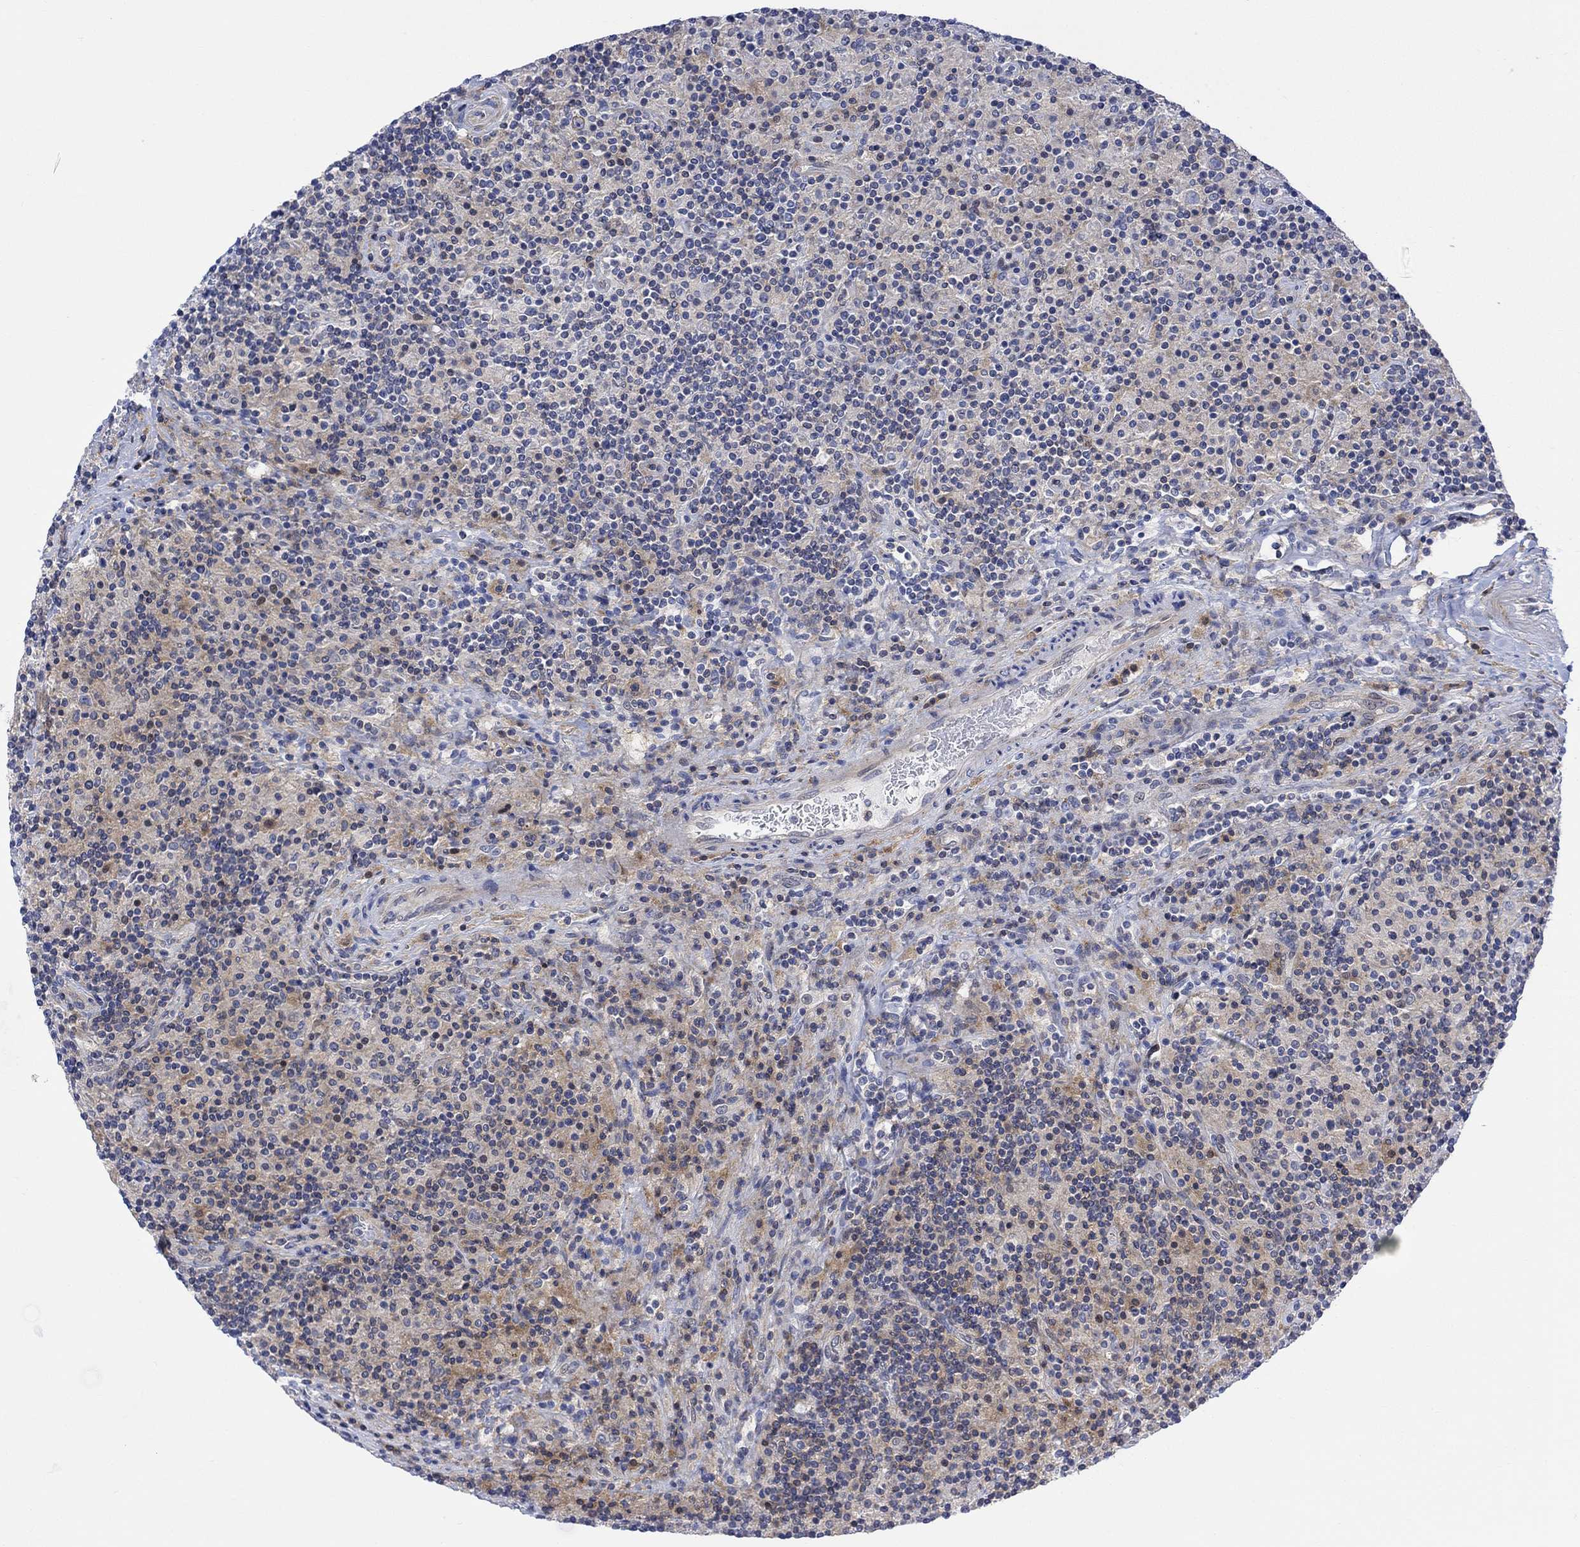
{"staining": {"intensity": "negative", "quantity": "none", "location": "none"}, "tissue": "lymphoma", "cell_type": "Tumor cells", "image_type": "cancer", "snomed": [{"axis": "morphology", "description": "Hodgkin's disease, NOS"}, {"axis": "topography", "description": "Lymph node"}], "caption": "DAB immunohistochemical staining of lymphoma displays no significant staining in tumor cells.", "gene": "ARSK", "patient": {"sex": "male", "age": 70}}